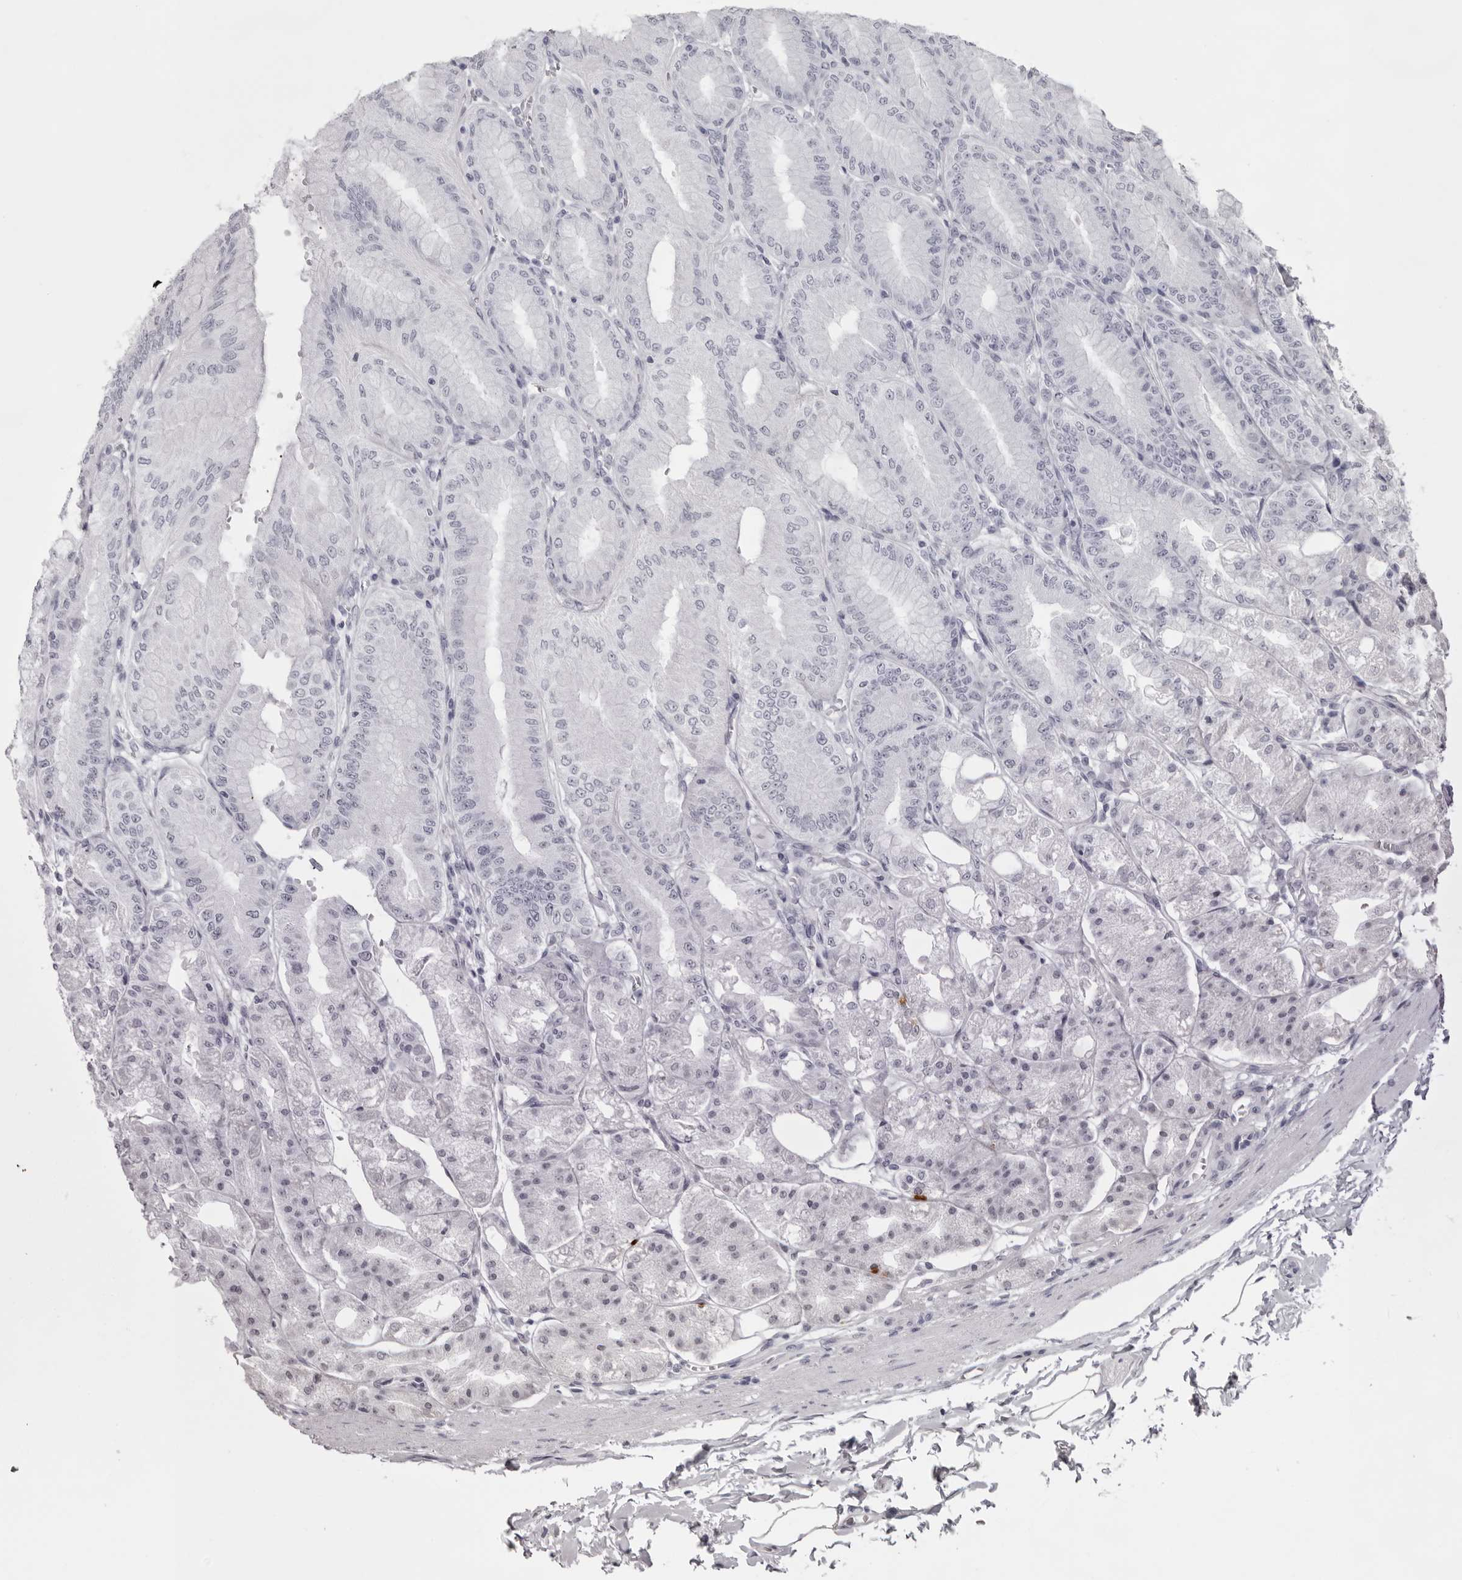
{"staining": {"intensity": "negative", "quantity": "none", "location": "none"}, "tissue": "stomach", "cell_type": "Glandular cells", "image_type": "normal", "snomed": [{"axis": "morphology", "description": "Normal tissue, NOS"}, {"axis": "topography", "description": "Stomach, lower"}], "caption": "This is a photomicrograph of immunohistochemistry staining of unremarkable stomach, which shows no staining in glandular cells.", "gene": "NUDT18", "patient": {"sex": "male", "age": 71}}